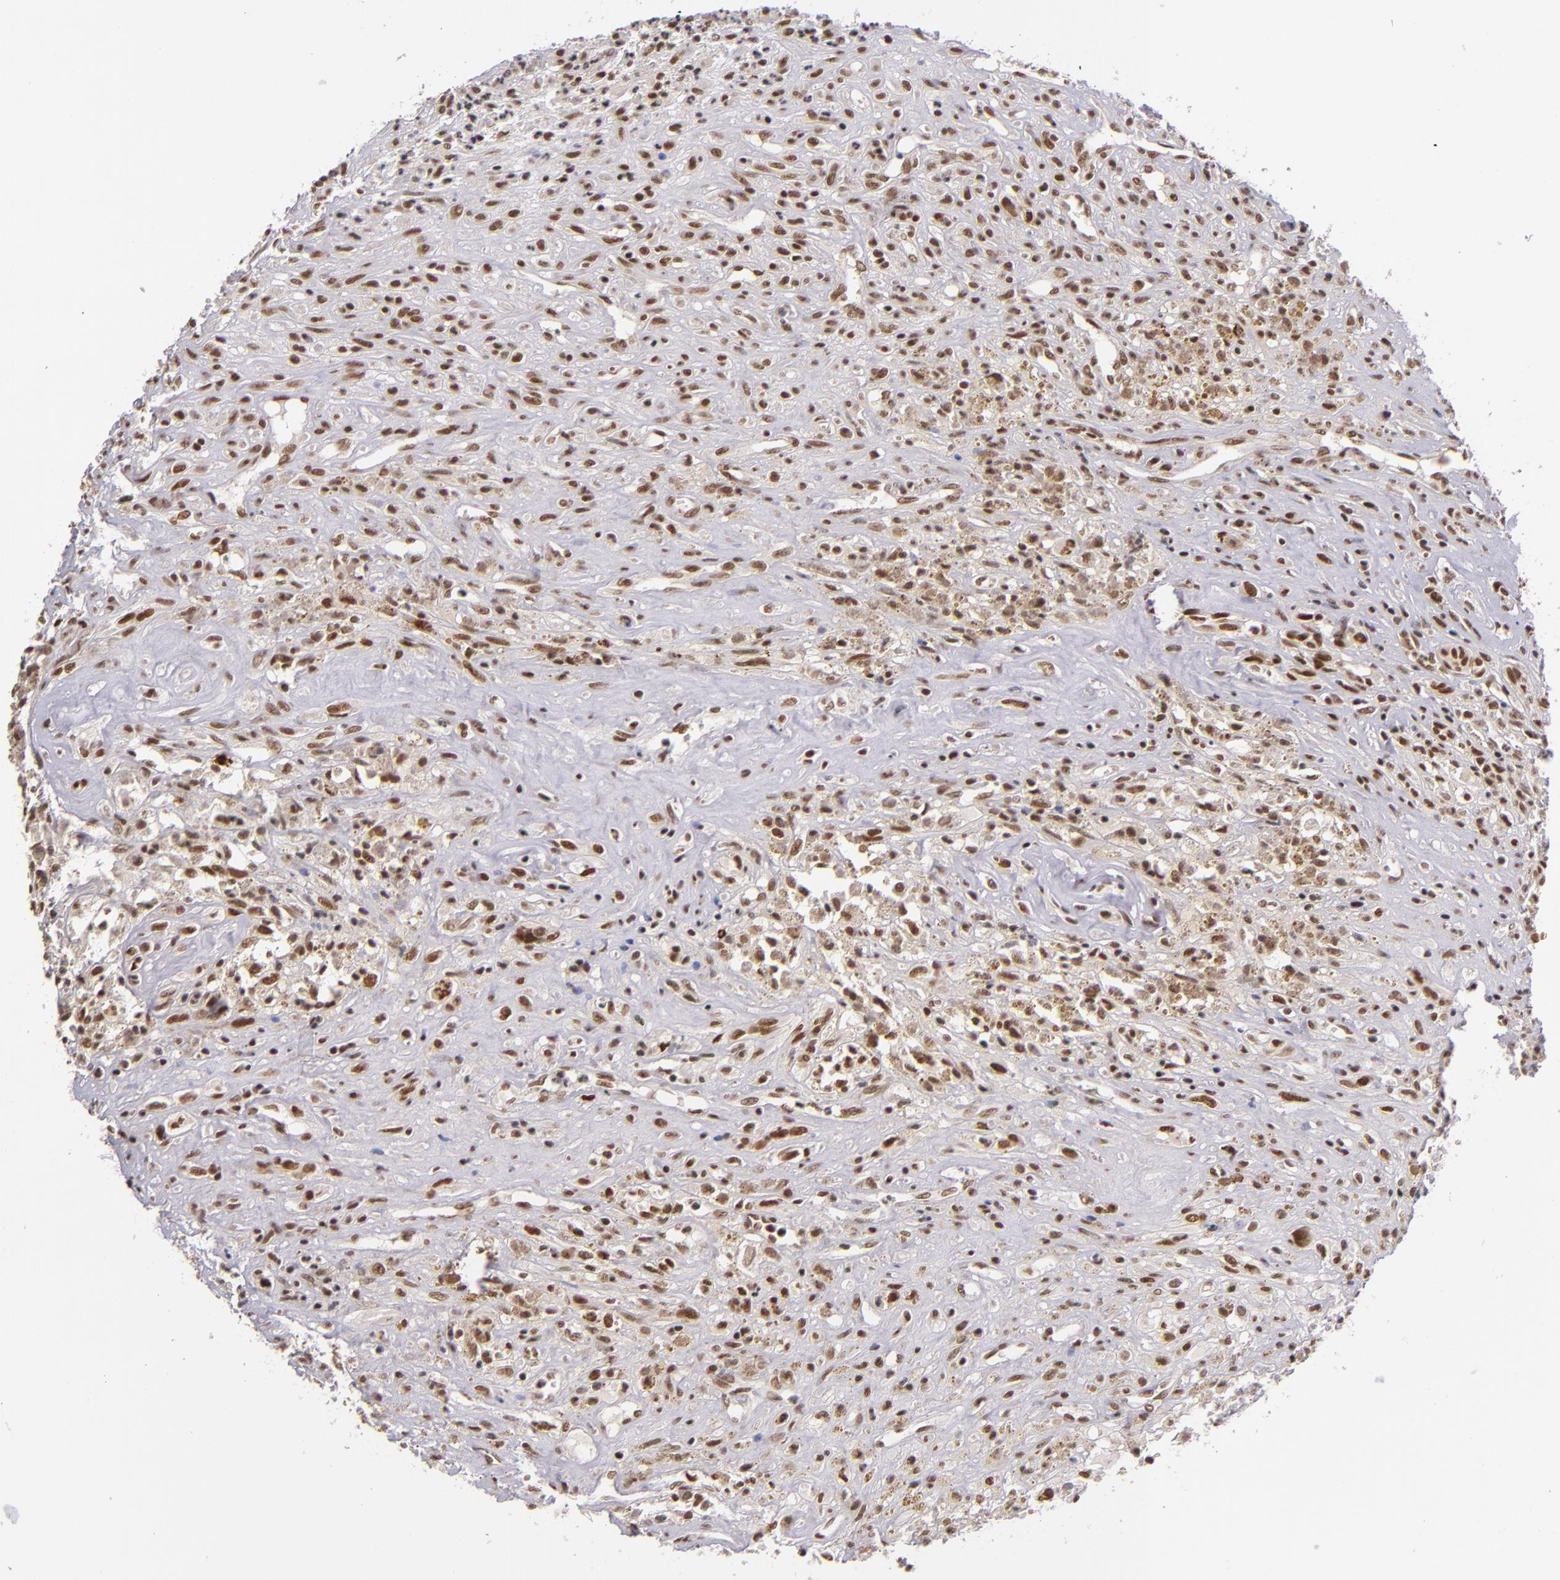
{"staining": {"intensity": "moderate", "quantity": ">75%", "location": "nuclear"}, "tissue": "glioma", "cell_type": "Tumor cells", "image_type": "cancer", "snomed": [{"axis": "morphology", "description": "Glioma, malignant, High grade"}, {"axis": "topography", "description": "Brain"}], "caption": "Immunohistochemistry (IHC) histopathology image of neoplastic tissue: human glioma stained using immunohistochemistry demonstrates medium levels of moderate protein expression localized specifically in the nuclear of tumor cells, appearing as a nuclear brown color.", "gene": "ZNF148", "patient": {"sex": "male", "age": 66}}